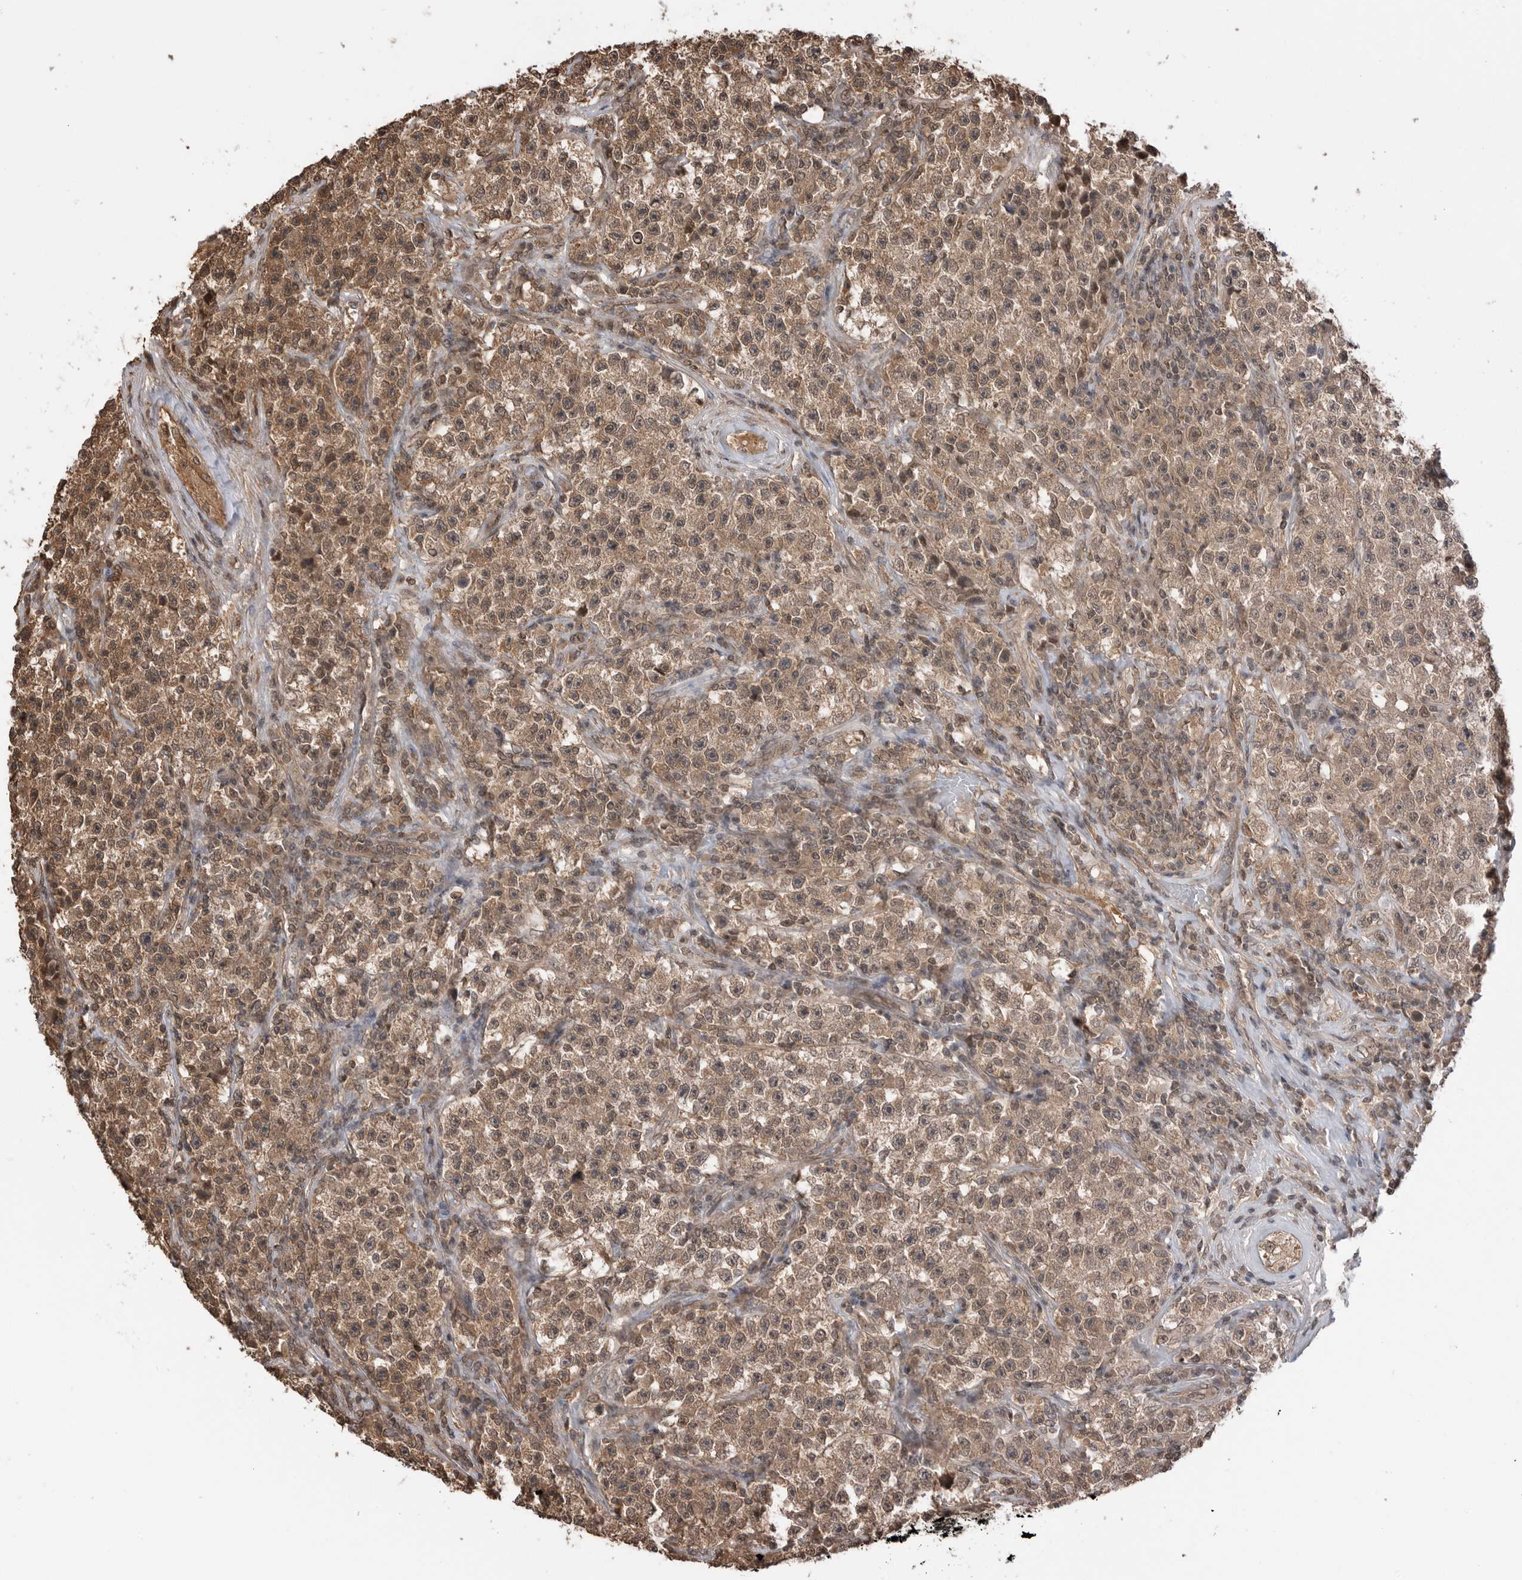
{"staining": {"intensity": "moderate", "quantity": ">75%", "location": "cytoplasmic/membranous"}, "tissue": "testis cancer", "cell_type": "Tumor cells", "image_type": "cancer", "snomed": [{"axis": "morphology", "description": "Seminoma, NOS"}, {"axis": "topography", "description": "Testis"}], "caption": "Protein expression analysis of human testis seminoma reveals moderate cytoplasmic/membranous staining in approximately >75% of tumor cells. The protein of interest is shown in brown color, while the nuclei are stained blue.", "gene": "PEAK1", "patient": {"sex": "male", "age": 22}}